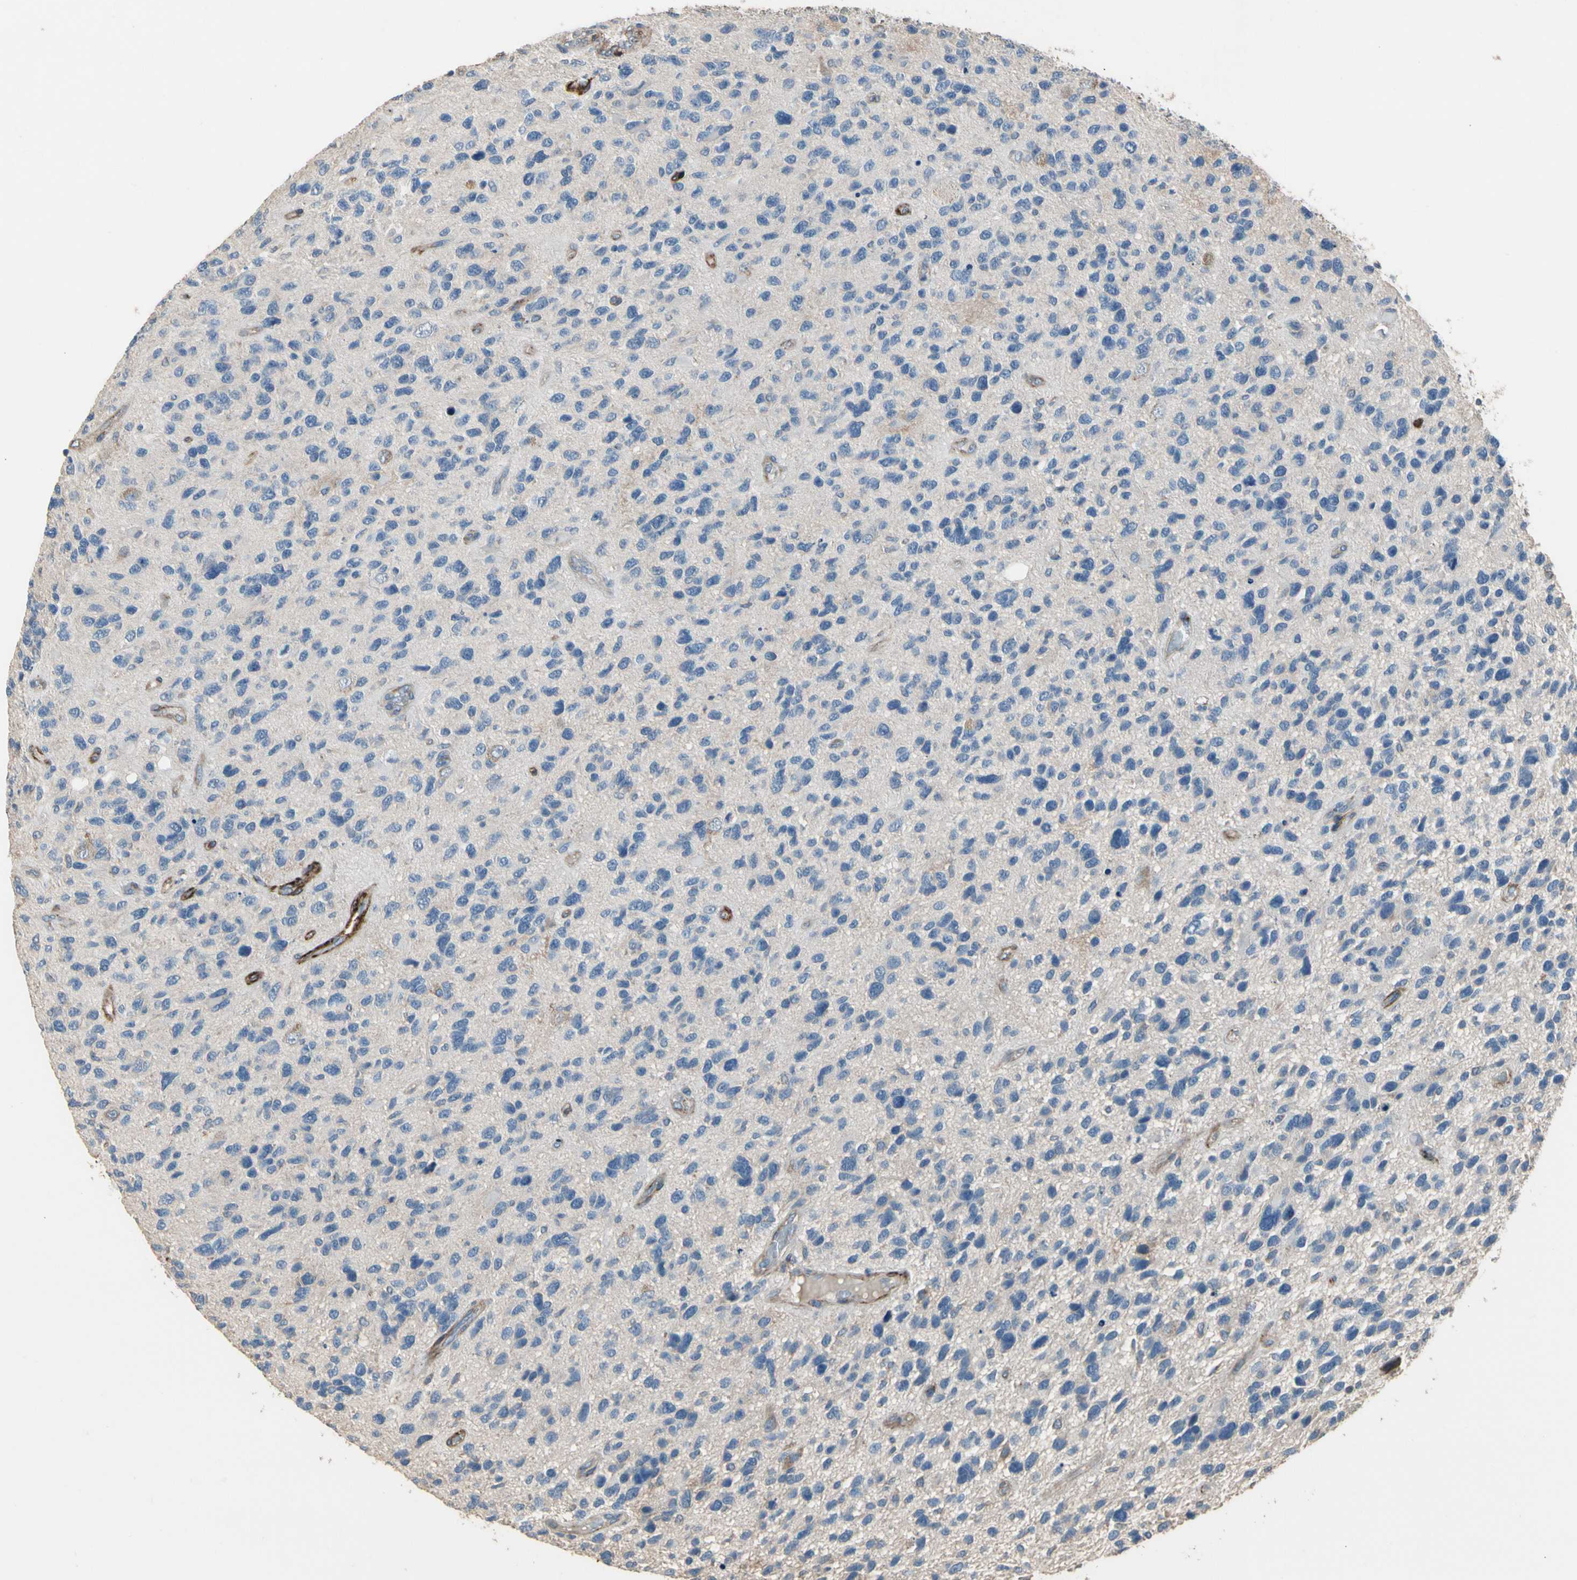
{"staining": {"intensity": "moderate", "quantity": "<25%", "location": "cytoplasmic/membranous"}, "tissue": "glioma", "cell_type": "Tumor cells", "image_type": "cancer", "snomed": [{"axis": "morphology", "description": "Glioma, malignant, High grade"}, {"axis": "topography", "description": "Brain"}], "caption": "Immunohistochemical staining of human high-grade glioma (malignant) reveals low levels of moderate cytoplasmic/membranous protein positivity in approximately <25% of tumor cells. The protein is shown in brown color, while the nuclei are stained blue.", "gene": "SUSD2", "patient": {"sex": "female", "age": 58}}